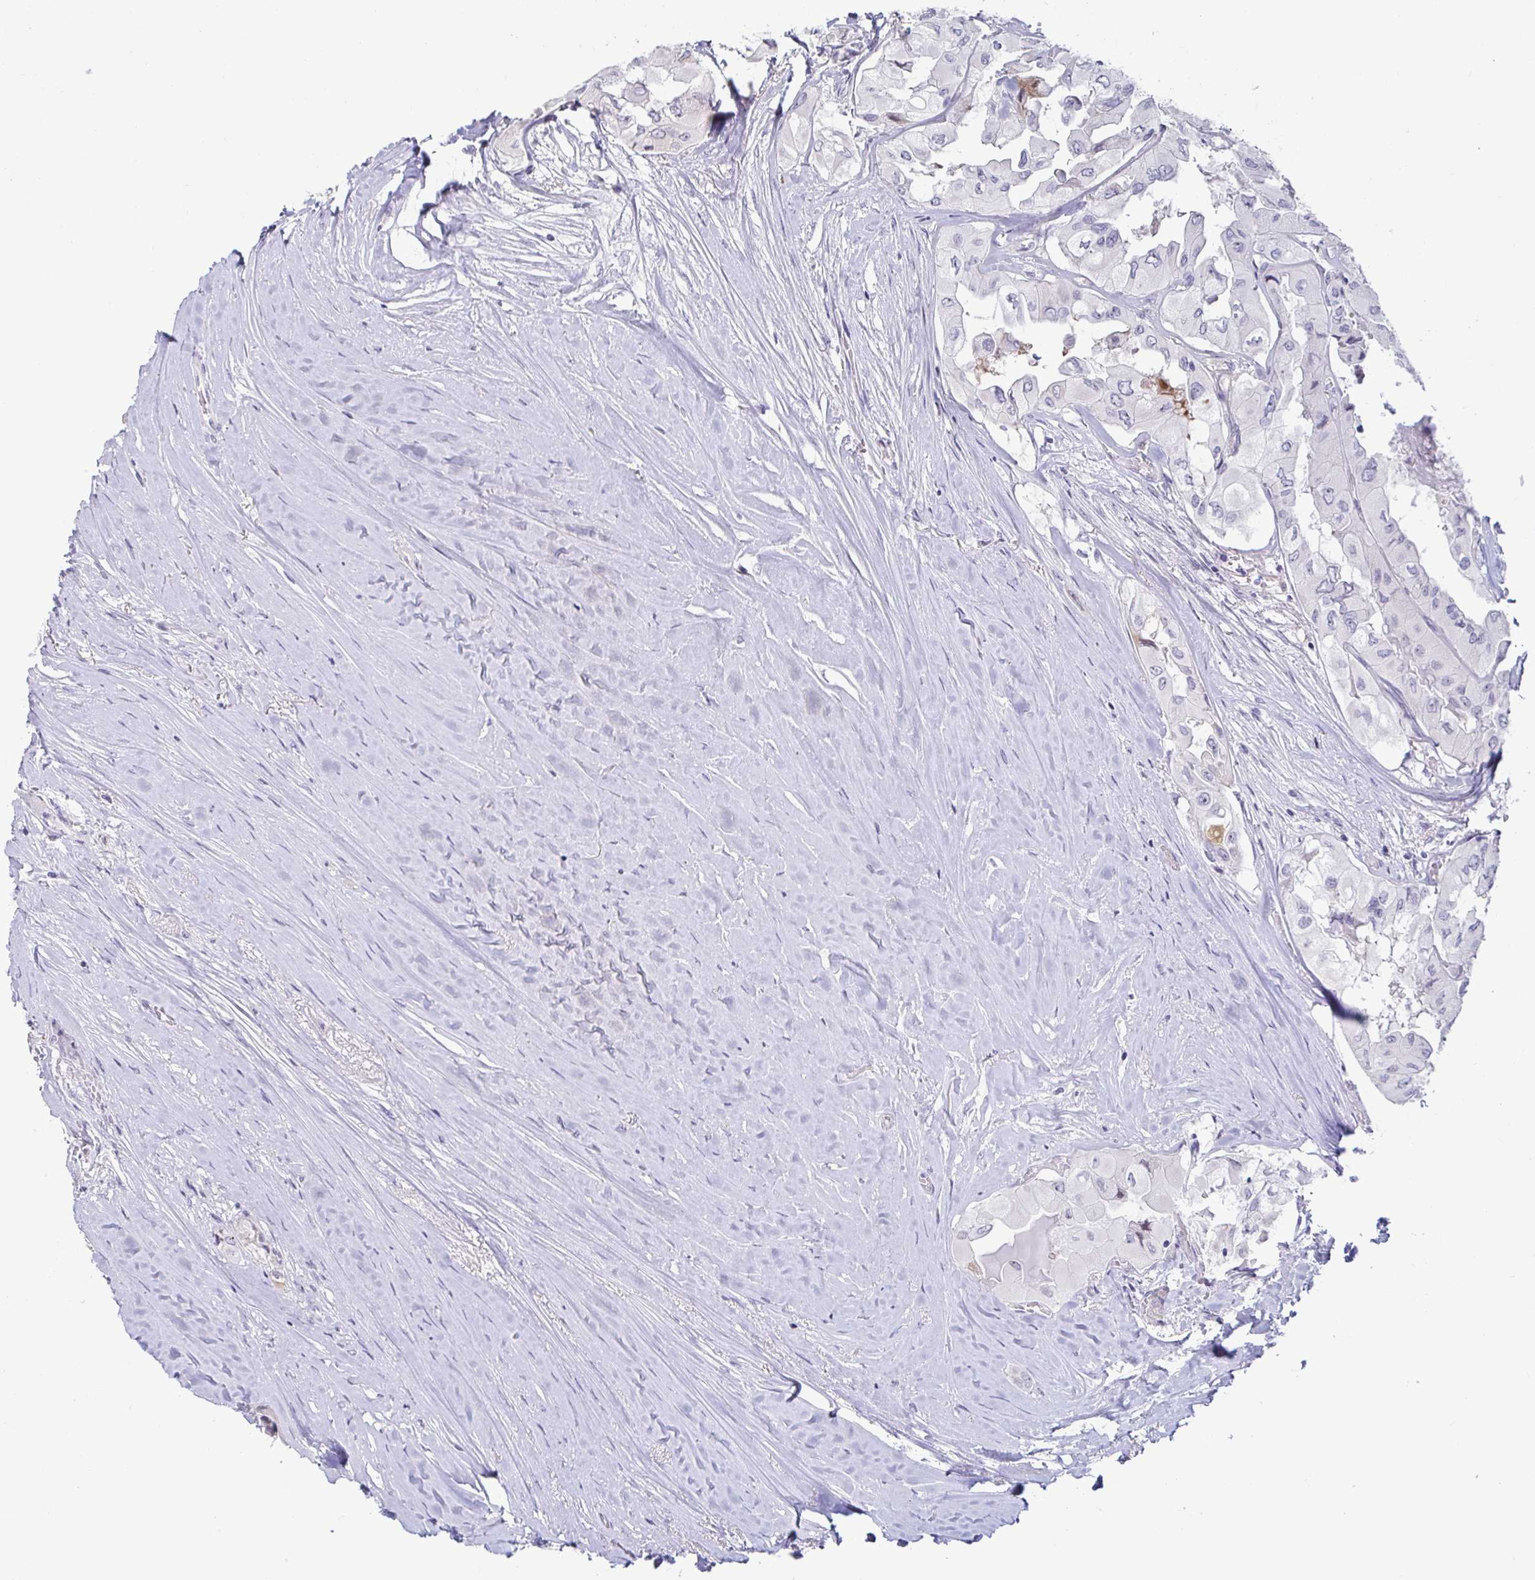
{"staining": {"intensity": "negative", "quantity": "none", "location": "none"}, "tissue": "thyroid cancer", "cell_type": "Tumor cells", "image_type": "cancer", "snomed": [{"axis": "morphology", "description": "Normal tissue, NOS"}, {"axis": "morphology", "description": "Papillary adenocarcinoma, NOS"}, {"axis": "topography", "description": "Thyroid gland"}], "caption": "Tumor cells are negative for protein expression in human thyroid papillary adenocarcinoma.", "gene": "GSTM1", "patient": {"sex": "female", "age": 59}}